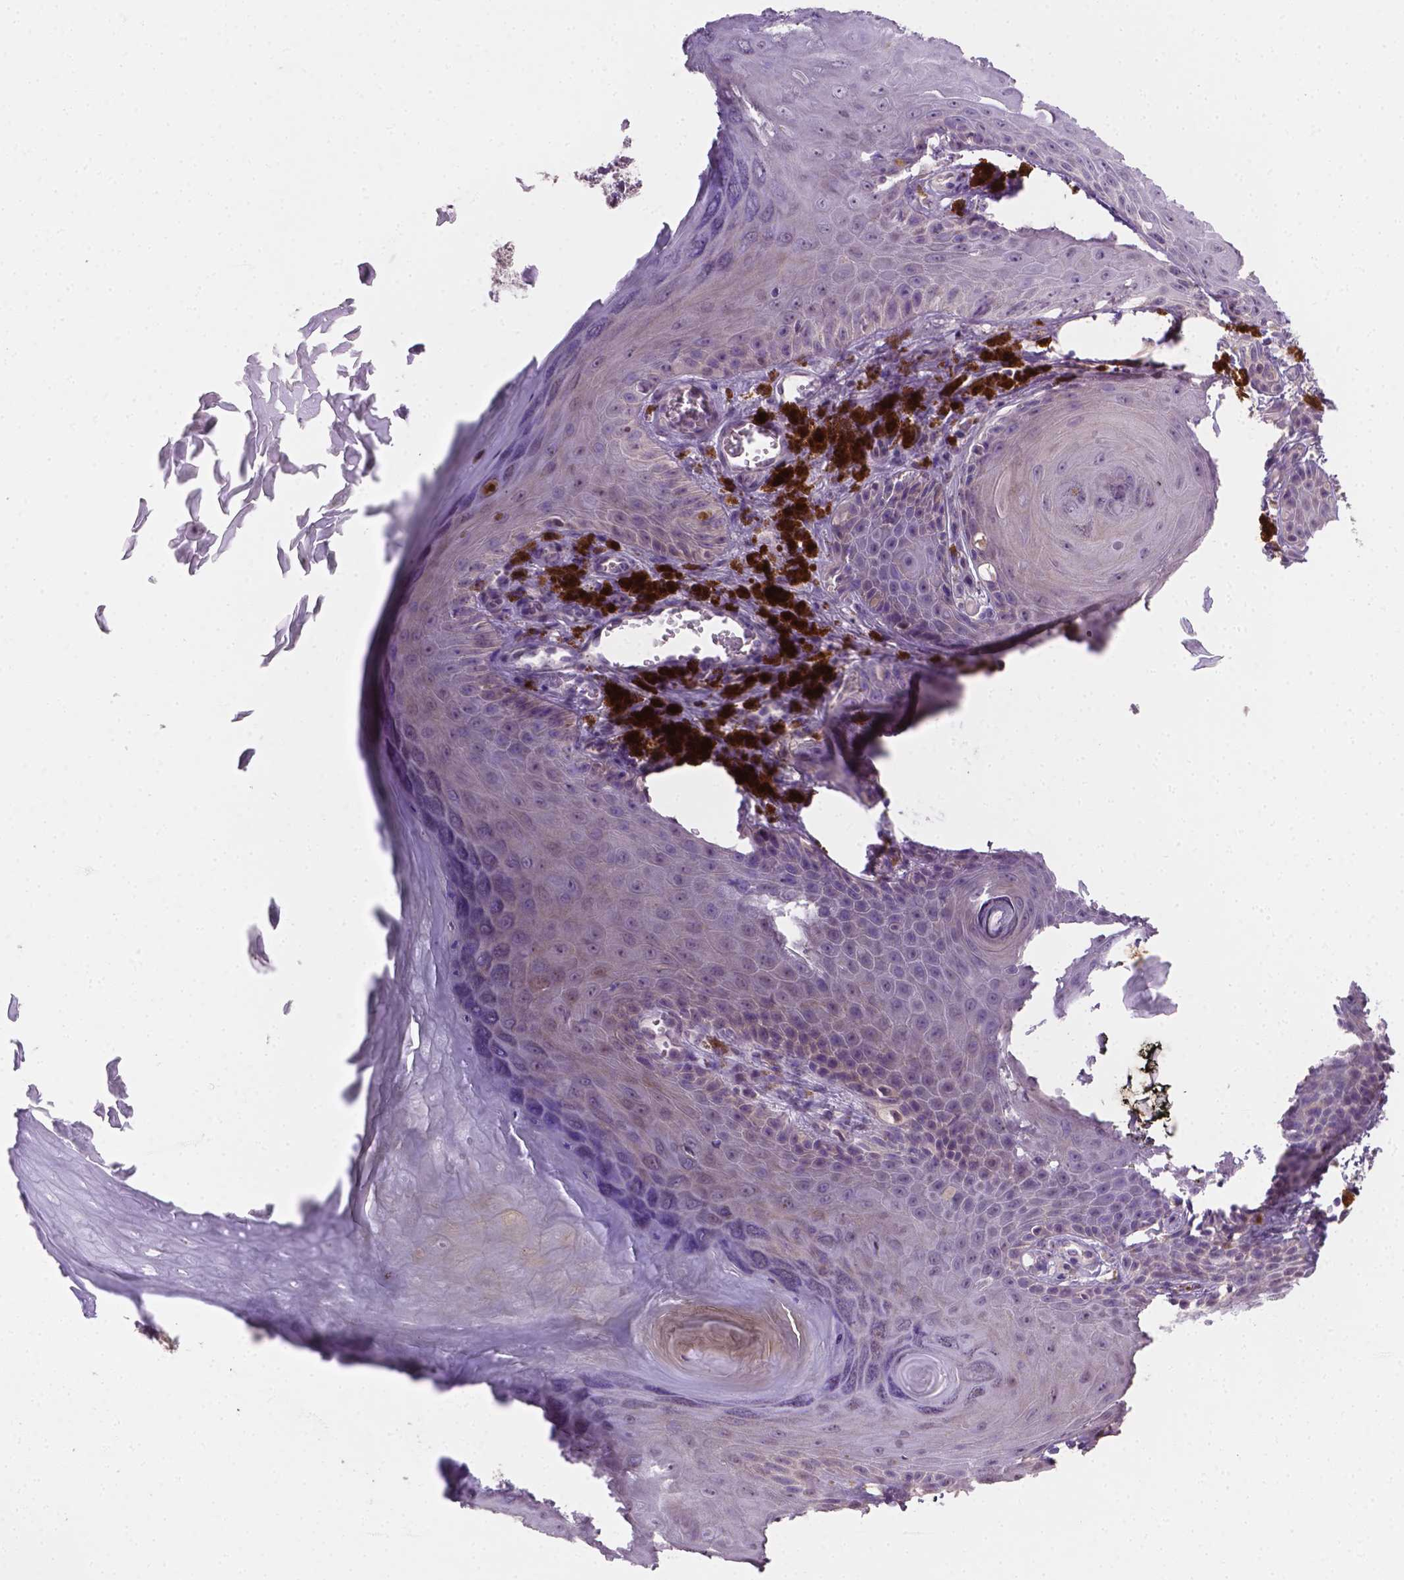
{"staining": {"intensity": "weak", "quantity": "25%-75%", "location": "cytoplasmic/membranous"}, "tissue": "melanoma", "cell_type": "Tumor cells", "image_type": "cancer", "snomed": [{"axis": "morphology", "description": "Malignant melanoma, NOS"}, {"axis": "topography", "description": "Skin"}], "caption": "Malignant melanoma tissue exhibits weak cytoplasmic/membranous staining in approximately 25%-75% of tumor cells, visualized by immunohistochemistry. The protein is shown in brown color, while the nuclei are stained blue.", "gene": "MROH6", "patient": {"sex": "female", "age": 80}}